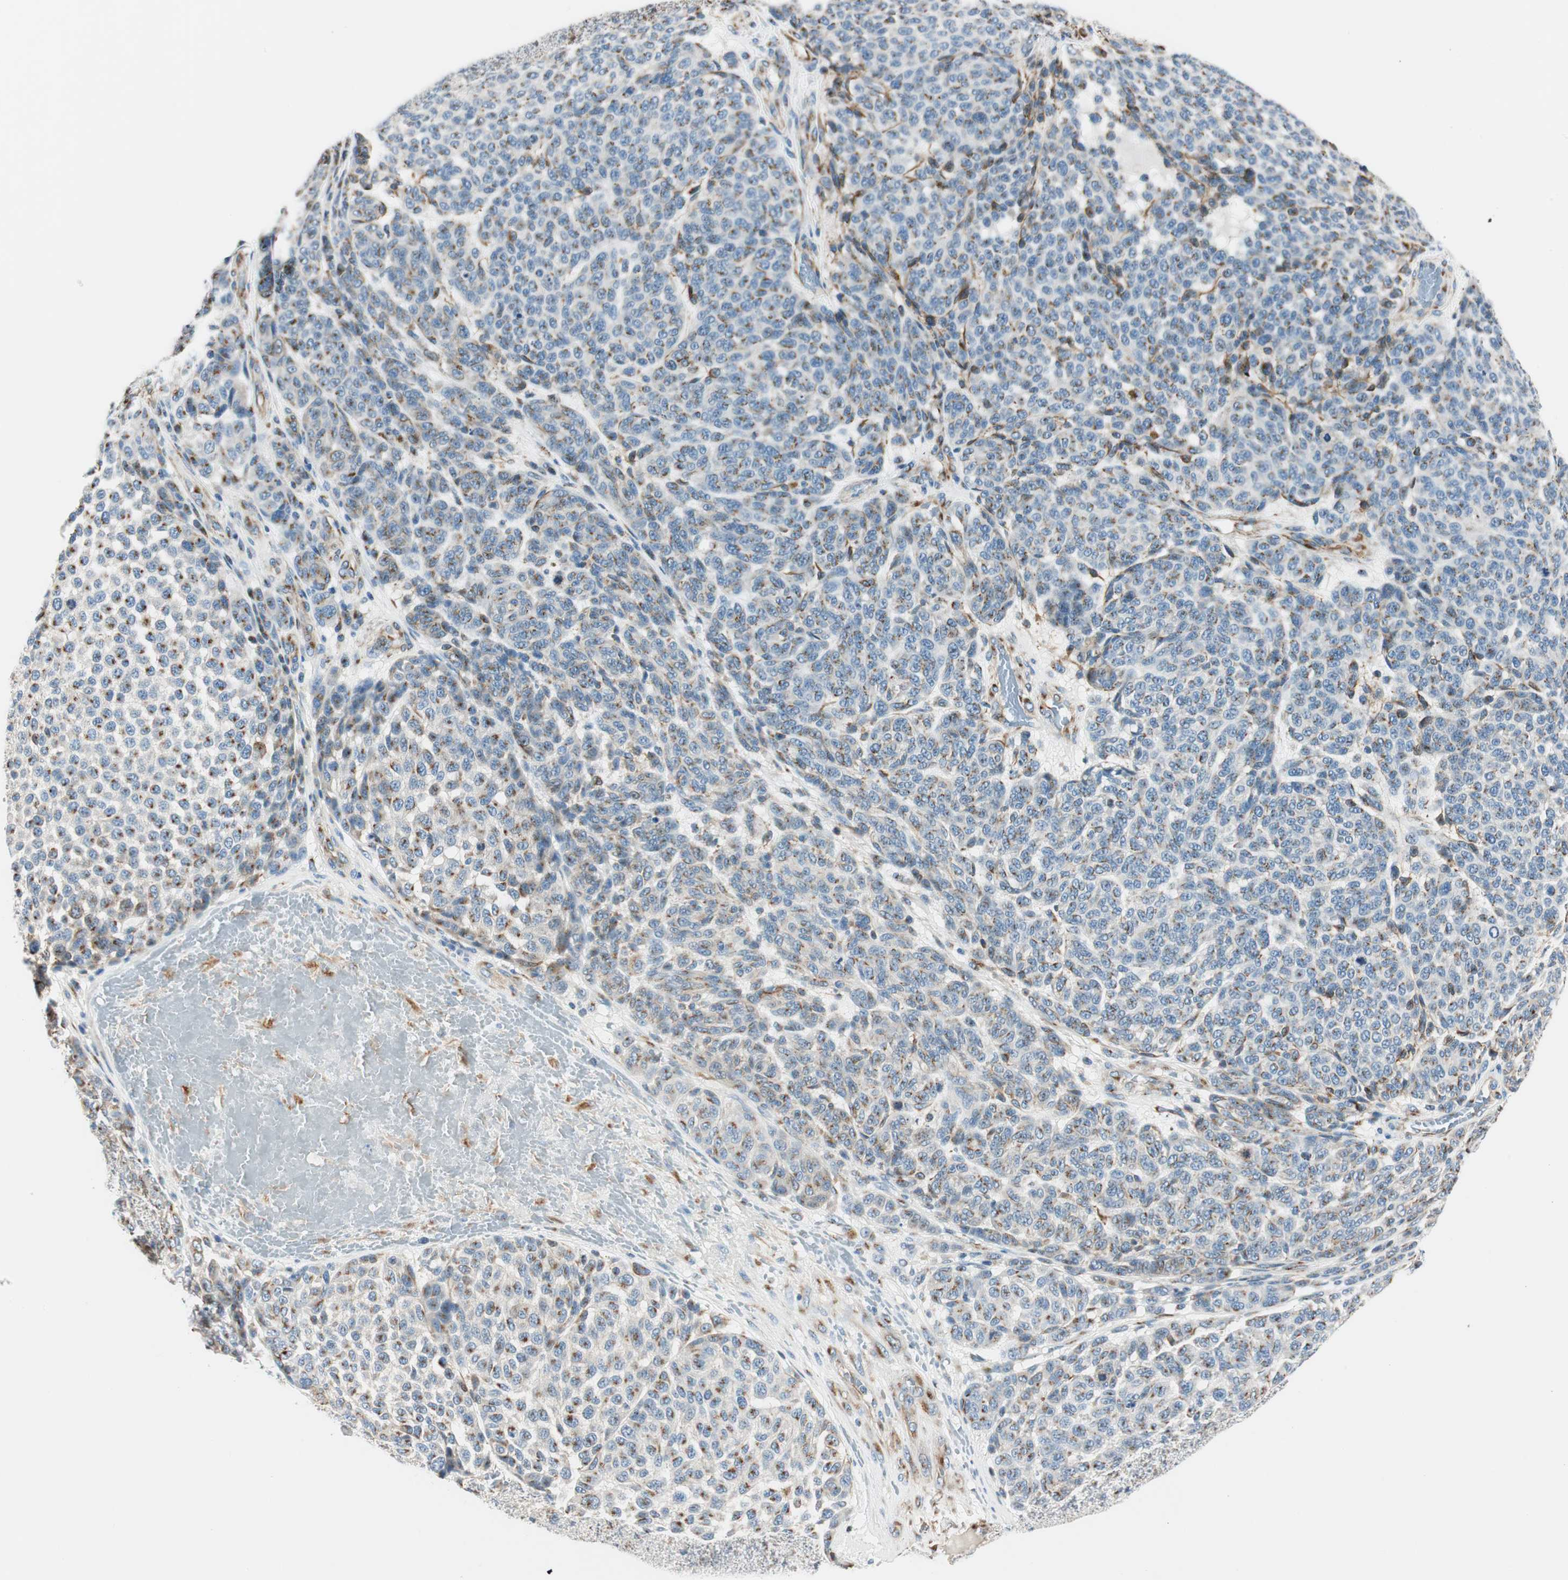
{"staining": {"intensity": "moderate", "quantity": ">75%", "location": "cytoplasmic/membranous"}, "tissue": "melanoma", "cell_type": "Tumor cells", "image_type": "cancer", "snomed": [{"axis": "morphology", "description": "Malignant melanoma, NOS"}, {"axis": "topography", "description": "Skin"}], "caption": "About >75% of tumor cells in human malignant melanoma display moderate cytoplasmic/membranous protein expression as visualized by brown immunohistochemical staining.", "gene": "TMF1", "patient": {"sex": "male", "age": 59}}